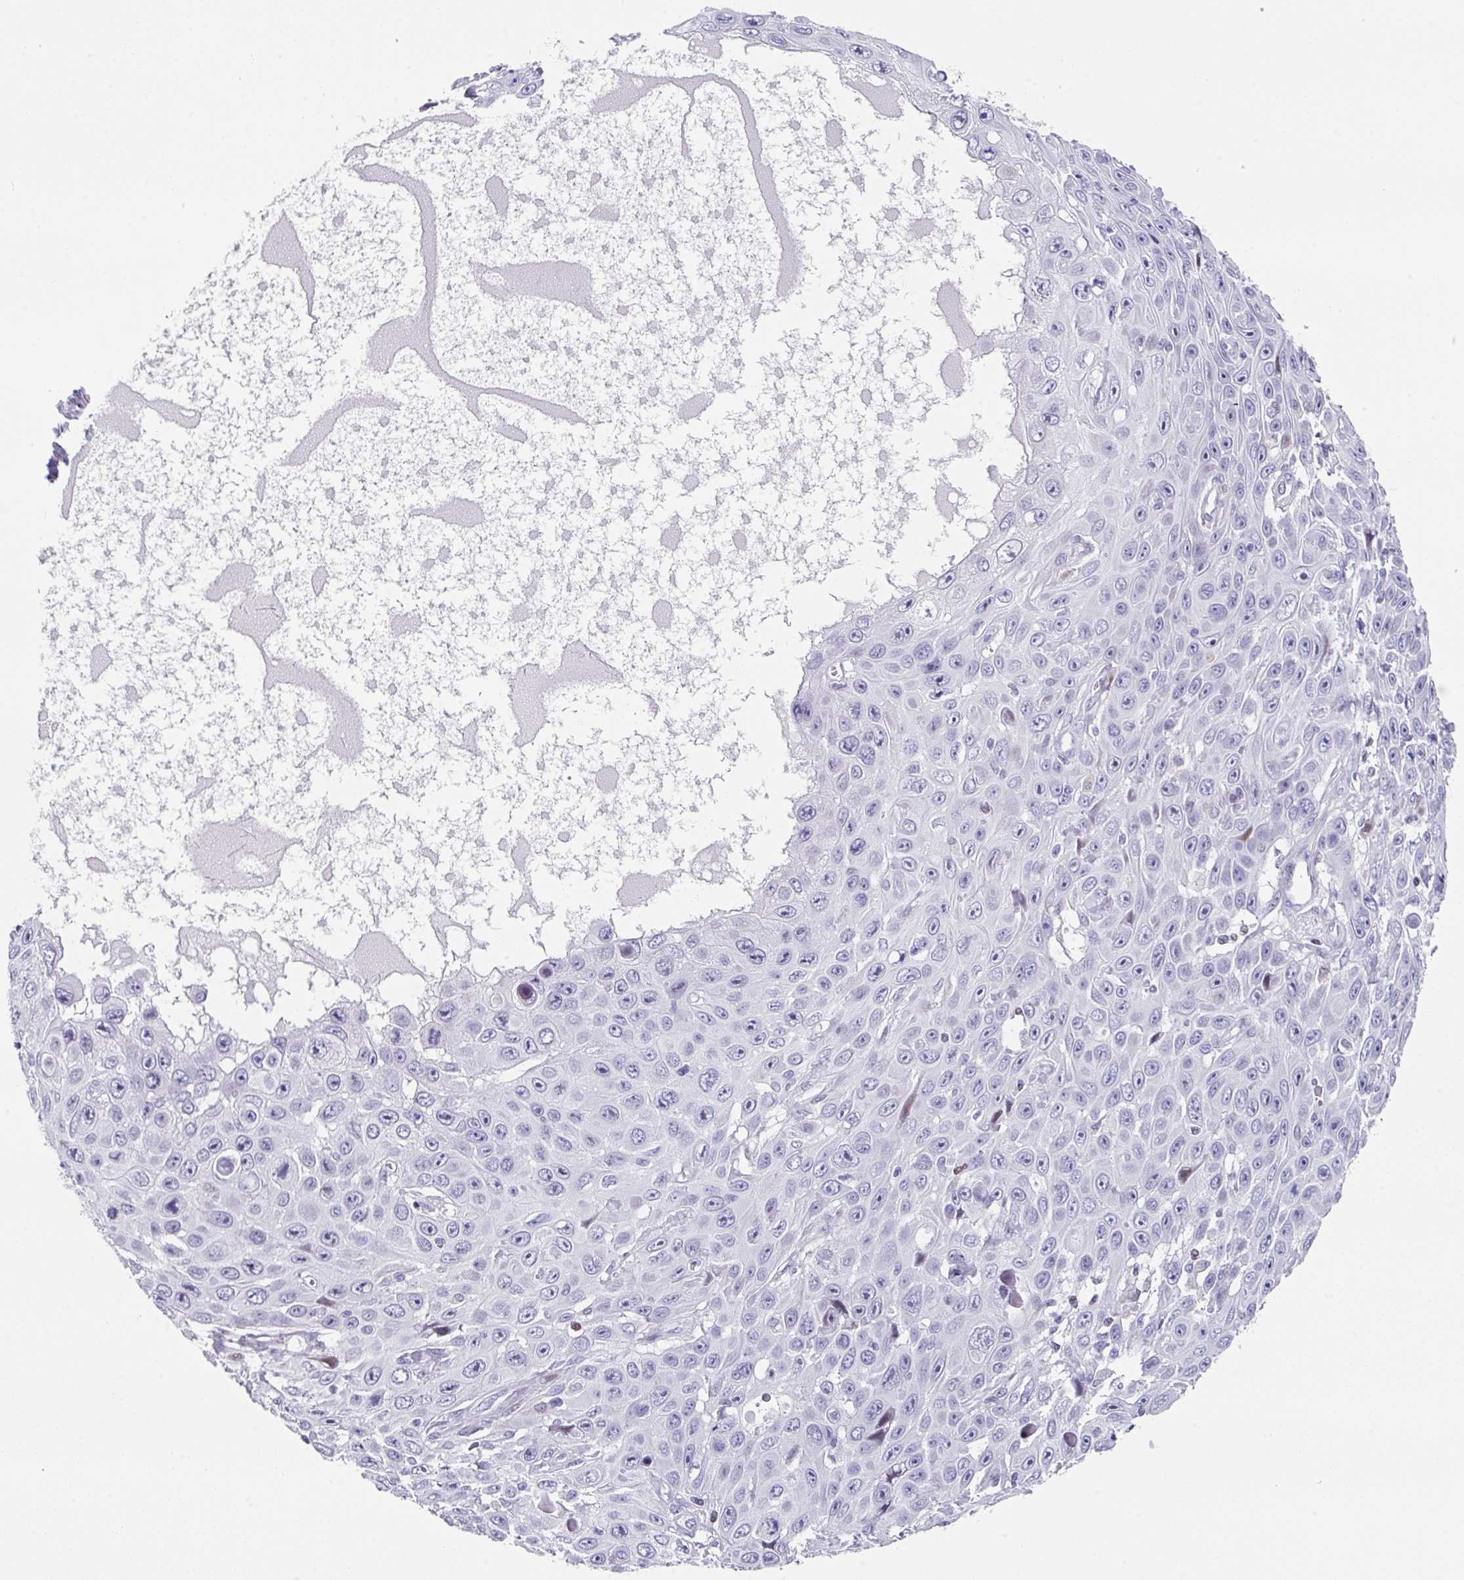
{"staining": {"intensity": "negative", "quantity": "none", "location": "none"}, "tissue": "skin cancer", "cell_type": "Tumor cells", "image_type": "cancer", "snomed": [{"axis": "morphology", "description": "Squamous cell carcinoma, NOS"}, {"axis": "topography", "description": "Skin"}], "caption": "This is an IHC photomicrograph of skin cancer (squamous cell carcinoma). There is no positivity in tumor cells.", "gene": "TCF3", "patient": {"sex": "male", "age": 82}}